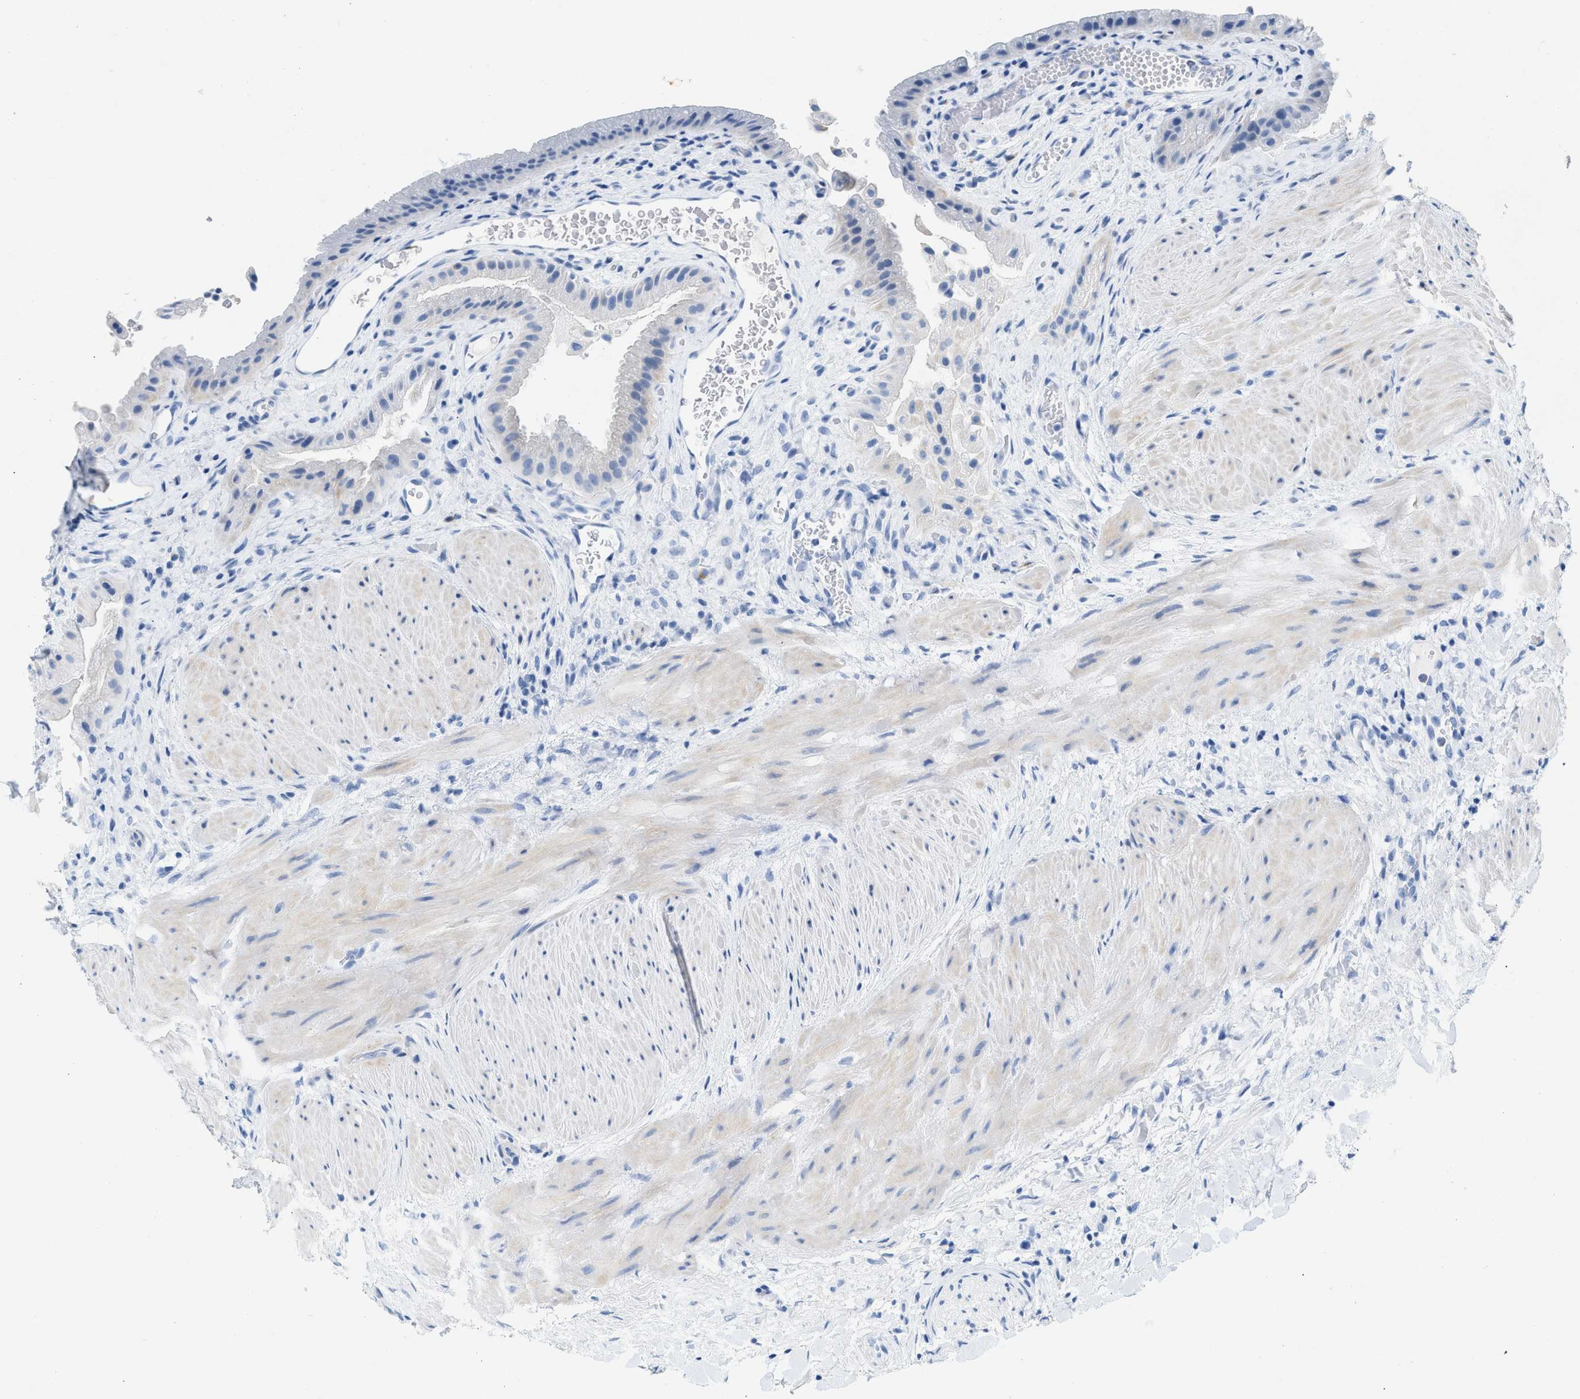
{"staining": {"intensity": "negative", "quantity": "none", "location": "none"}, "tissue": "gallbladder", "cell_type": "Glandular cells", "image_type": "normal", "snomed": [{"axis": "morphology", "description": "Normal tissue, NOS"}, {"axis": "topography", "description": "Gallbladder"}], "caption": "IHC of benign human gallbladder shows no staining in glandular cells. (IHC, brightfield microscopy, high magnification).", "gene": "HHATL", "patient": {"sex": "male", "age": 49}}